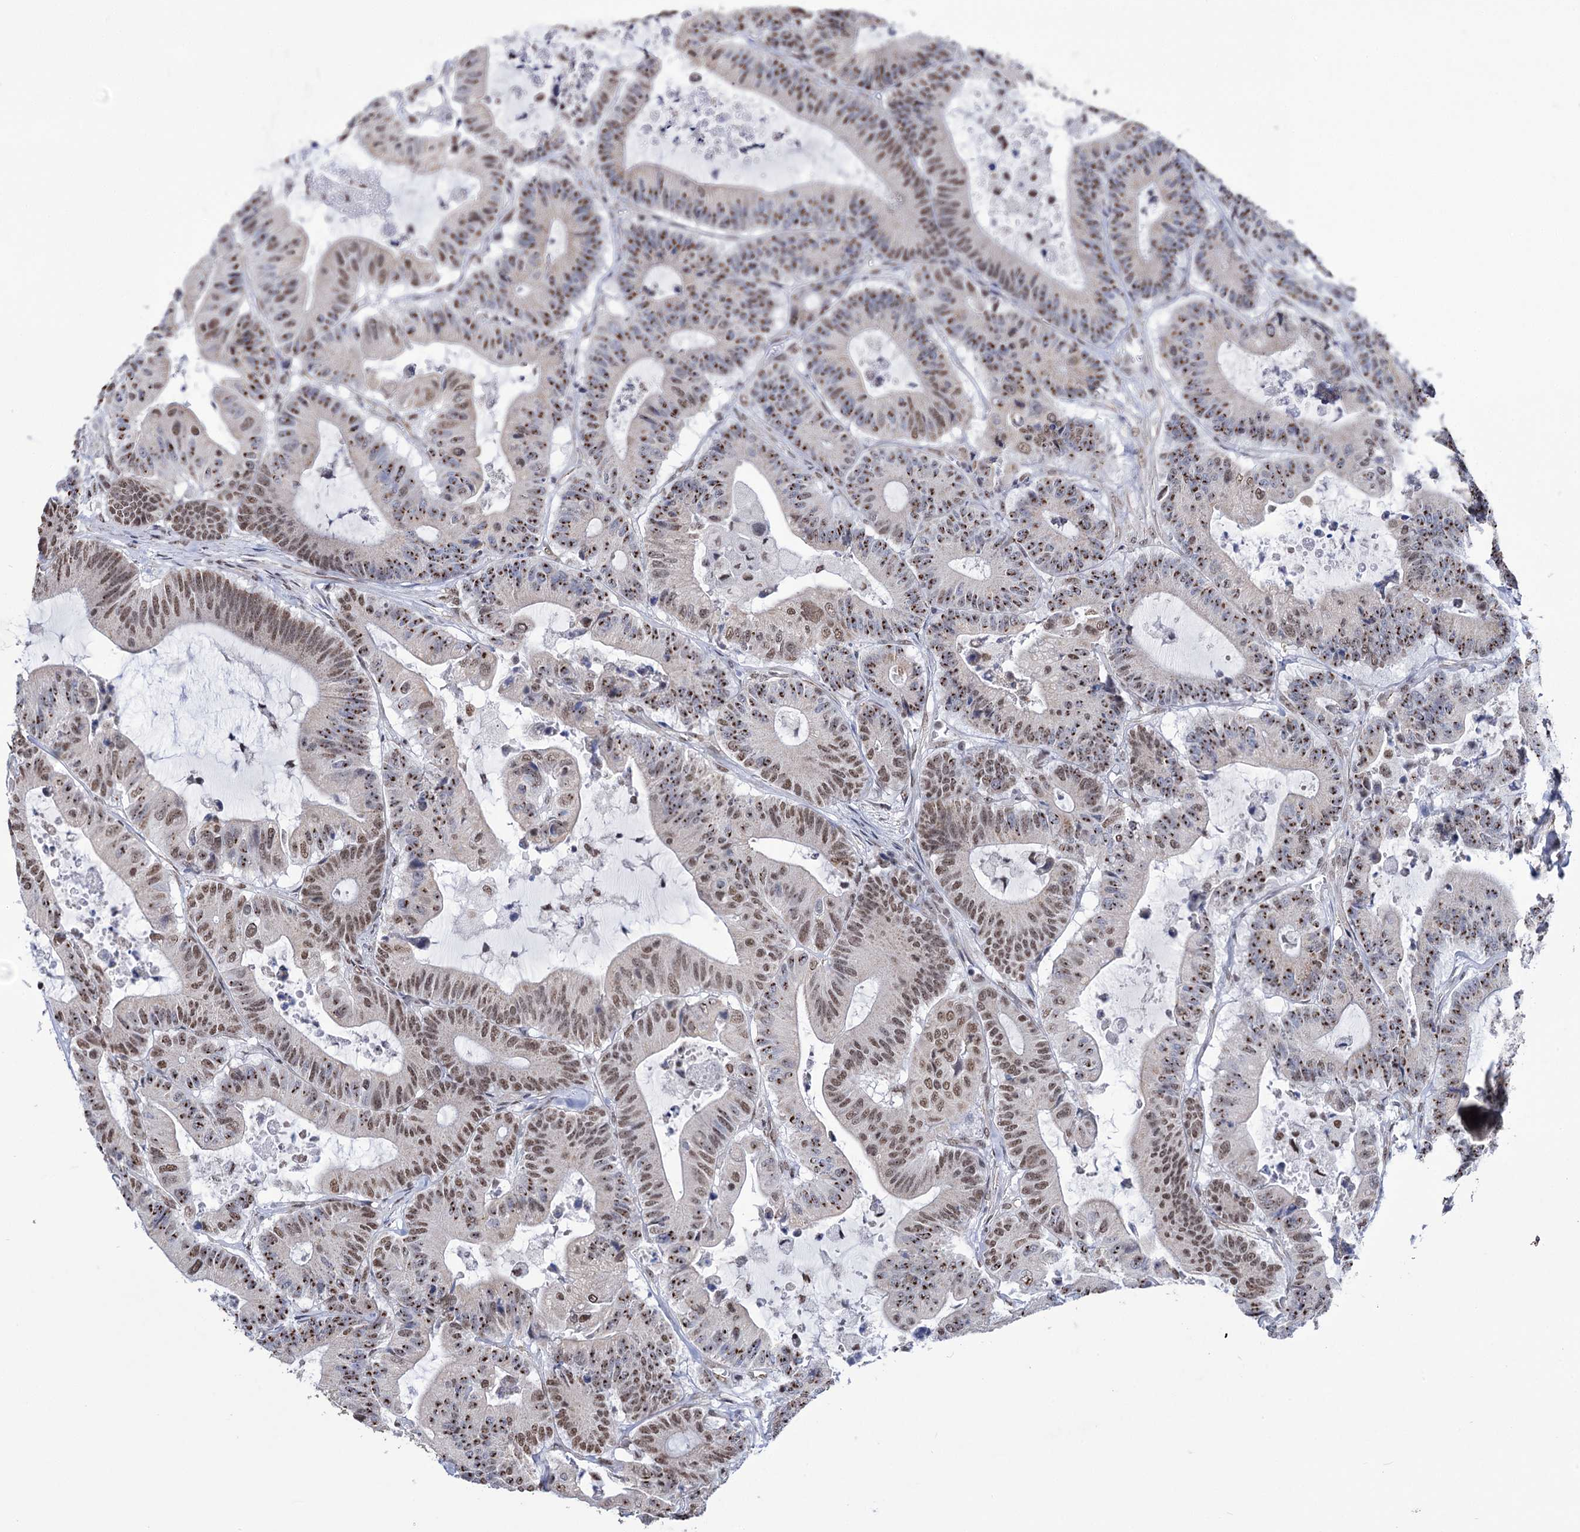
{"staining": {"intensity": "moderate", "quantity": ">75%", "location": "nuclear"}, "tissue": "colorectal cancer", "cell_type": "Tumor cells", "image_type": "cancer", "snomed": [{"axis": "morphology", "description": "Adenocarcinoma, NOS"}, {"axis": "topography", "description": "Colon"}], "caption": "Protein expression analysis of human colorectal cancer (adenocarcinoma) reveals moderate nuclear staining in about >75% of tumor cells.", "gene": "ABHD10", "patient": {"sex": "female", "age": 84}}